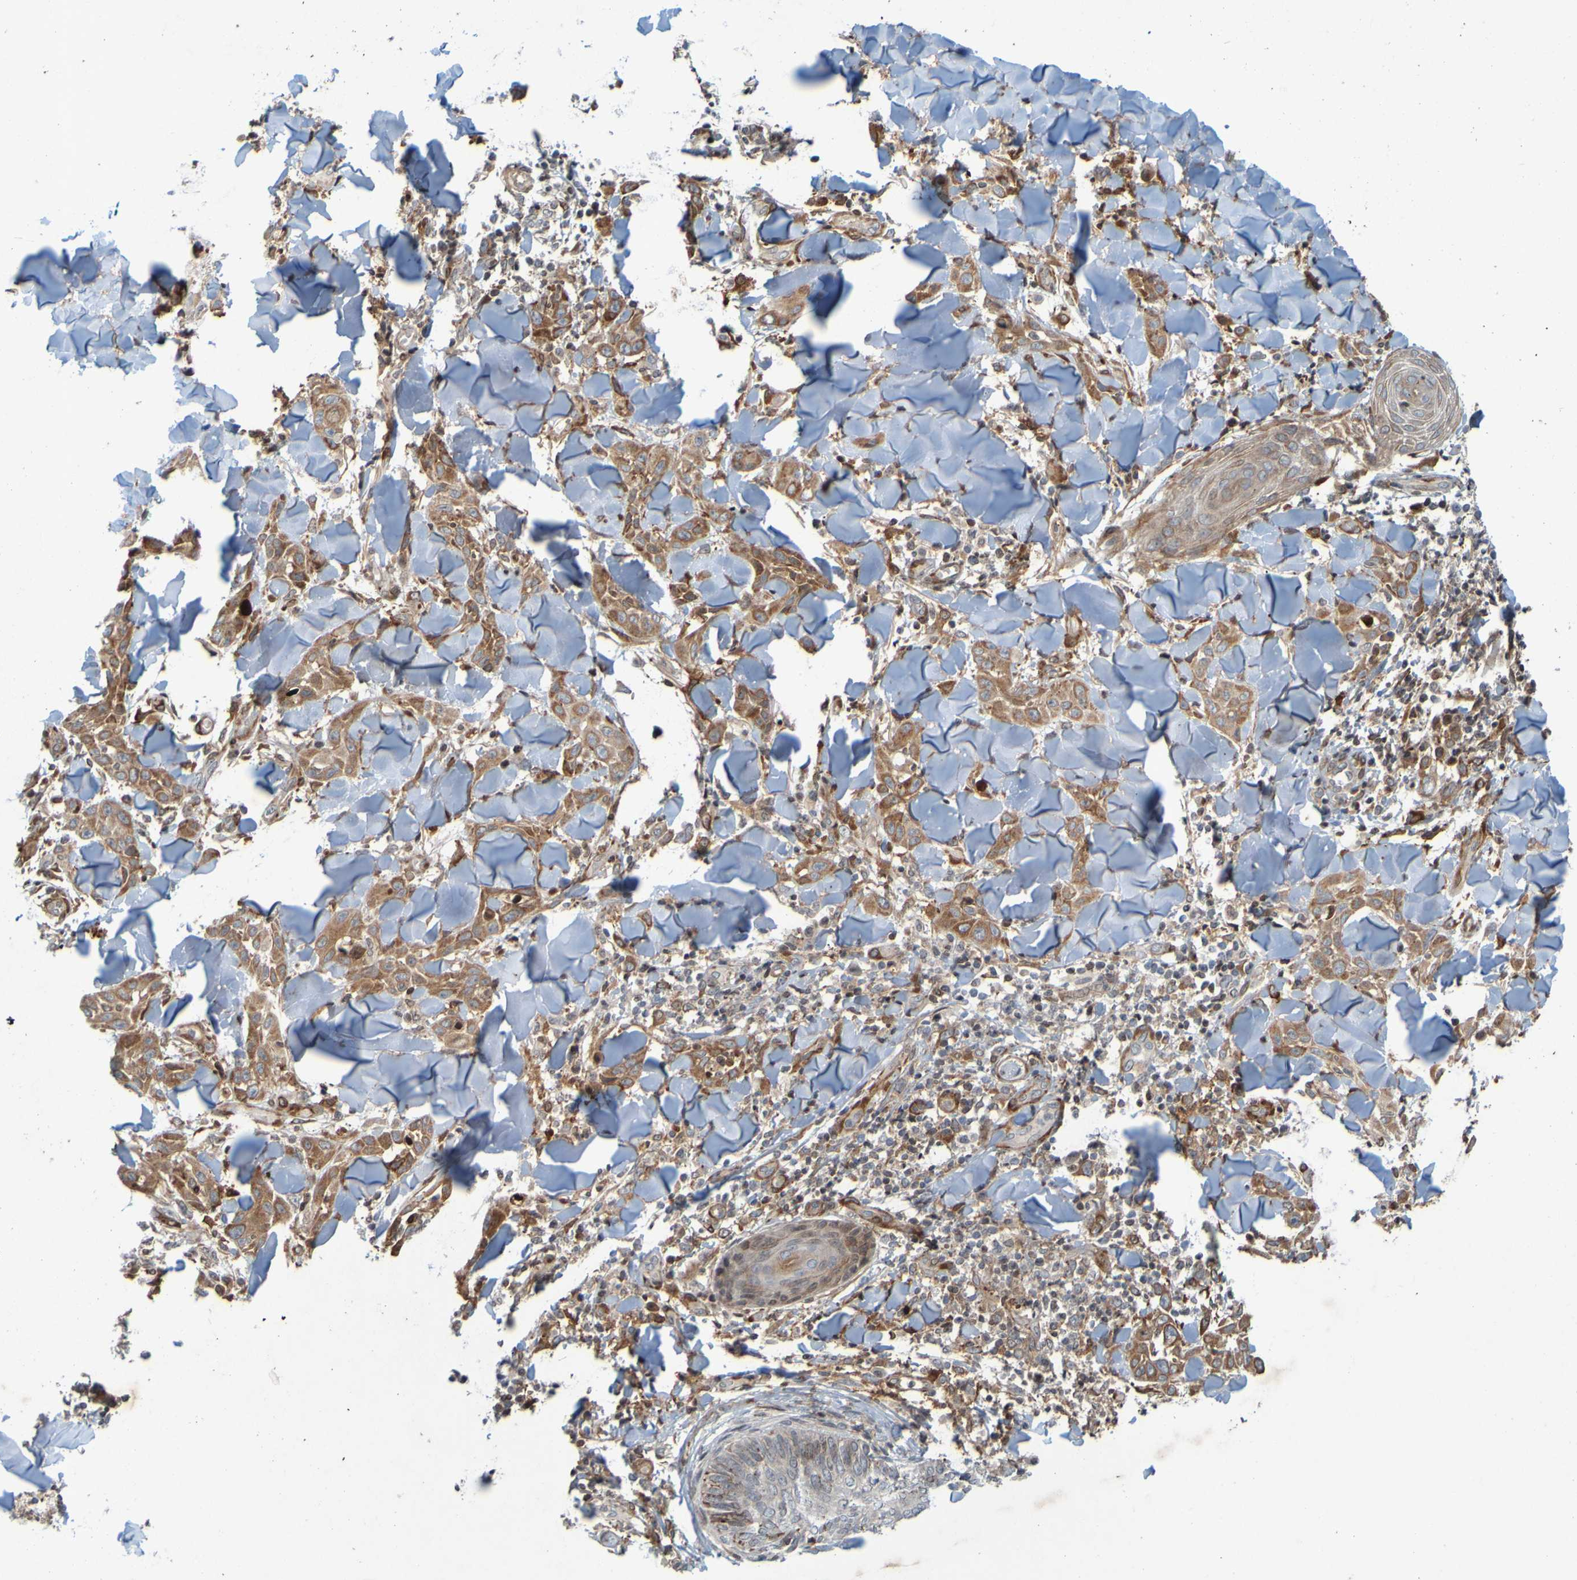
{"staining": {"intensity": "moderate", "quantity": ">75%", "location": "cytoplasmic/membranous"}, "tissue": "skin cancer", "cell_type": "Tumor cells", "image_type": "cancer", "snomed": [{"axis": "morphology", "description": "Squamous cell carcinoma, NOS"}, {"axis": "topography", "description": "Skin"}], "caption": "Immunohistochemistry (IHC) photomicrograph of skin squamous cell carcinoma stained for a protein (brown), which demonstrates medium levels of moderate cytoplasmic/membranous positivity in approximately >75% of tumor cells.", "gene": "GUCY1A1", "patient": {"sex": "male", "age": 24}}